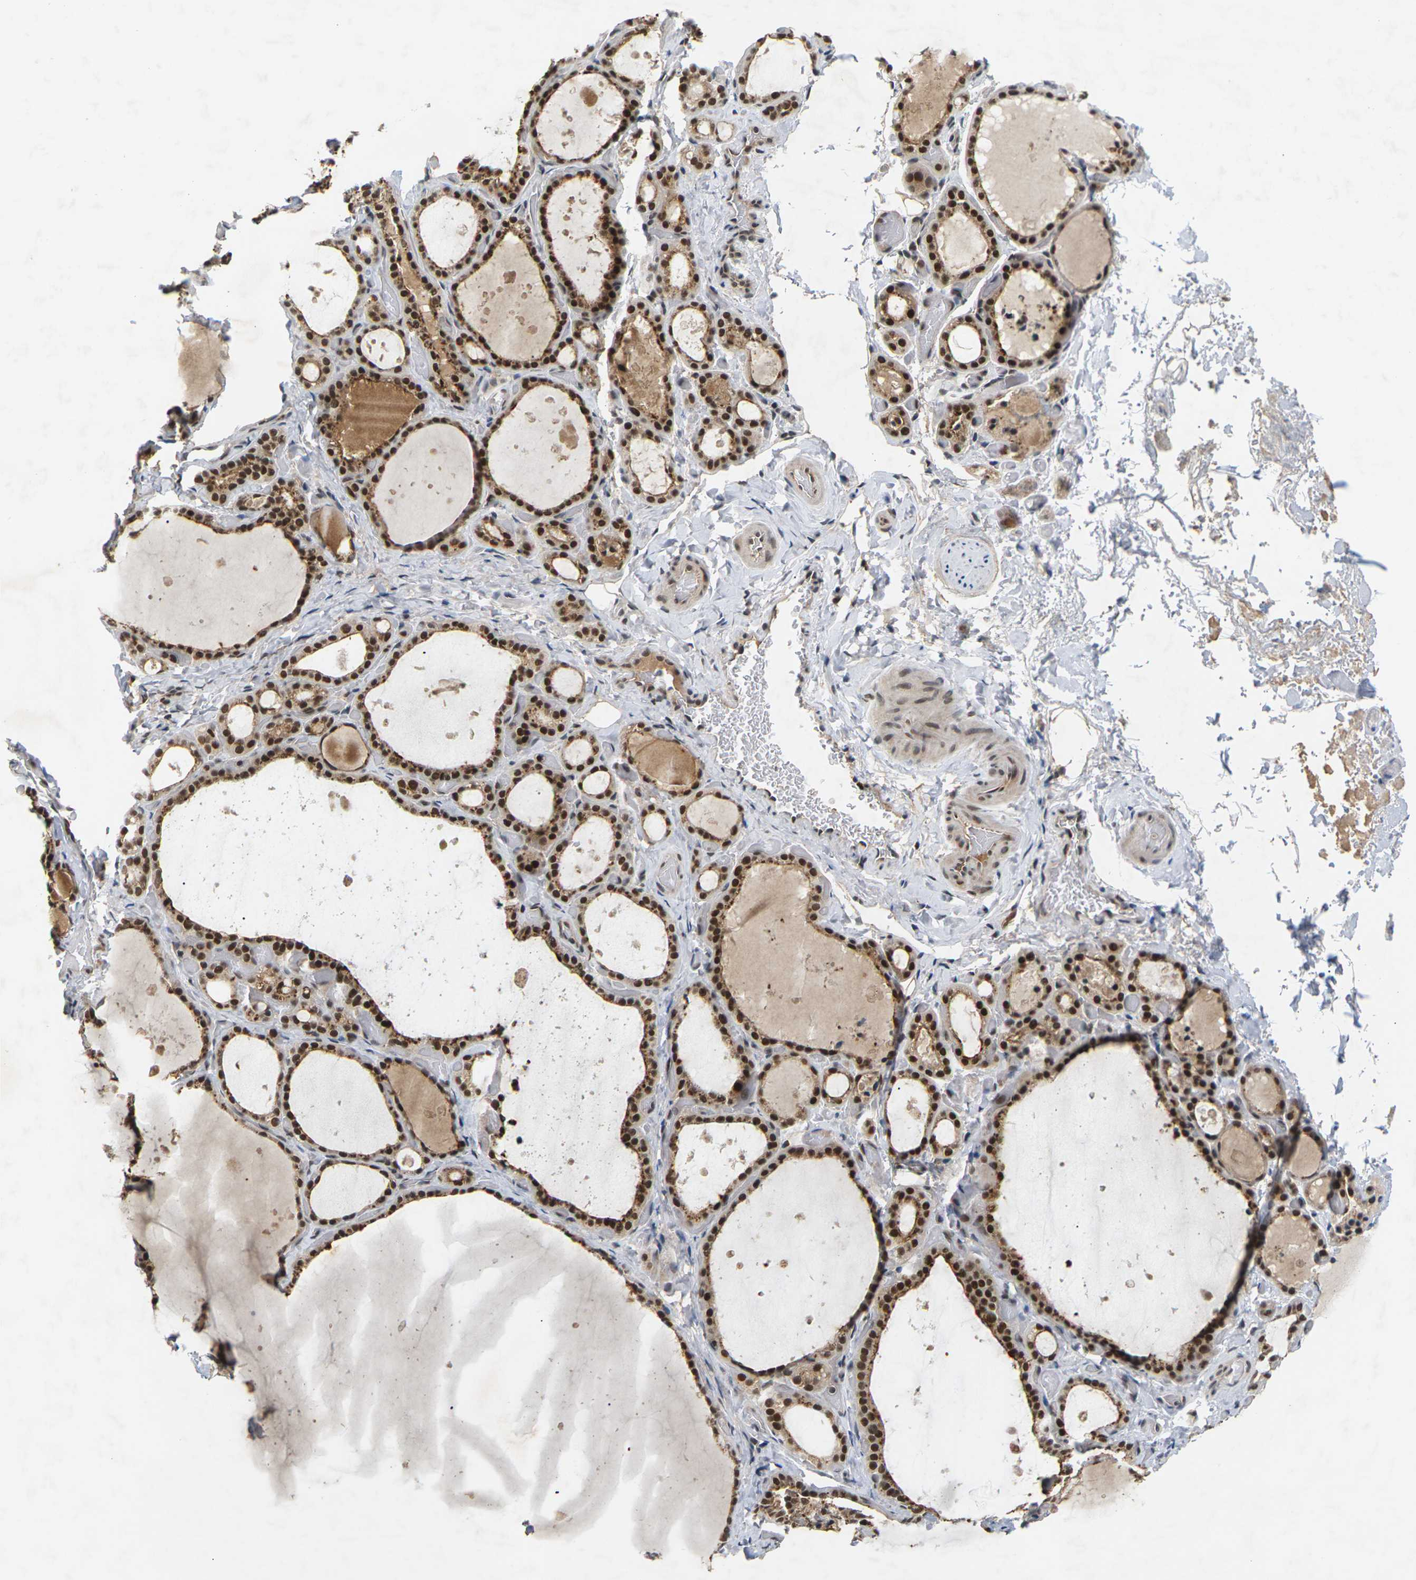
{"staining": {"intensity": "strong", "quantity": ">75%", "location": "cytoplasmic/membranous,nuclear"}, "tissue": "thyroid gland", "cell_type": "Glandular cells", "image_type": "normal", "snomed": [{"axis": "morphology", "description": "Normal tissue, NOS"}, {"axis": "topography", "description": "Thyroid gland"}], "caption": "Immunohistochemistry (IHC) (DAB) staining of benign thyroid gland shows strong cytoplasmic/membranous,nuclear protein staining in about >75% of glandular cells.", "gene": "NELFA", "patient": {"sex": "female", "age": 44}}